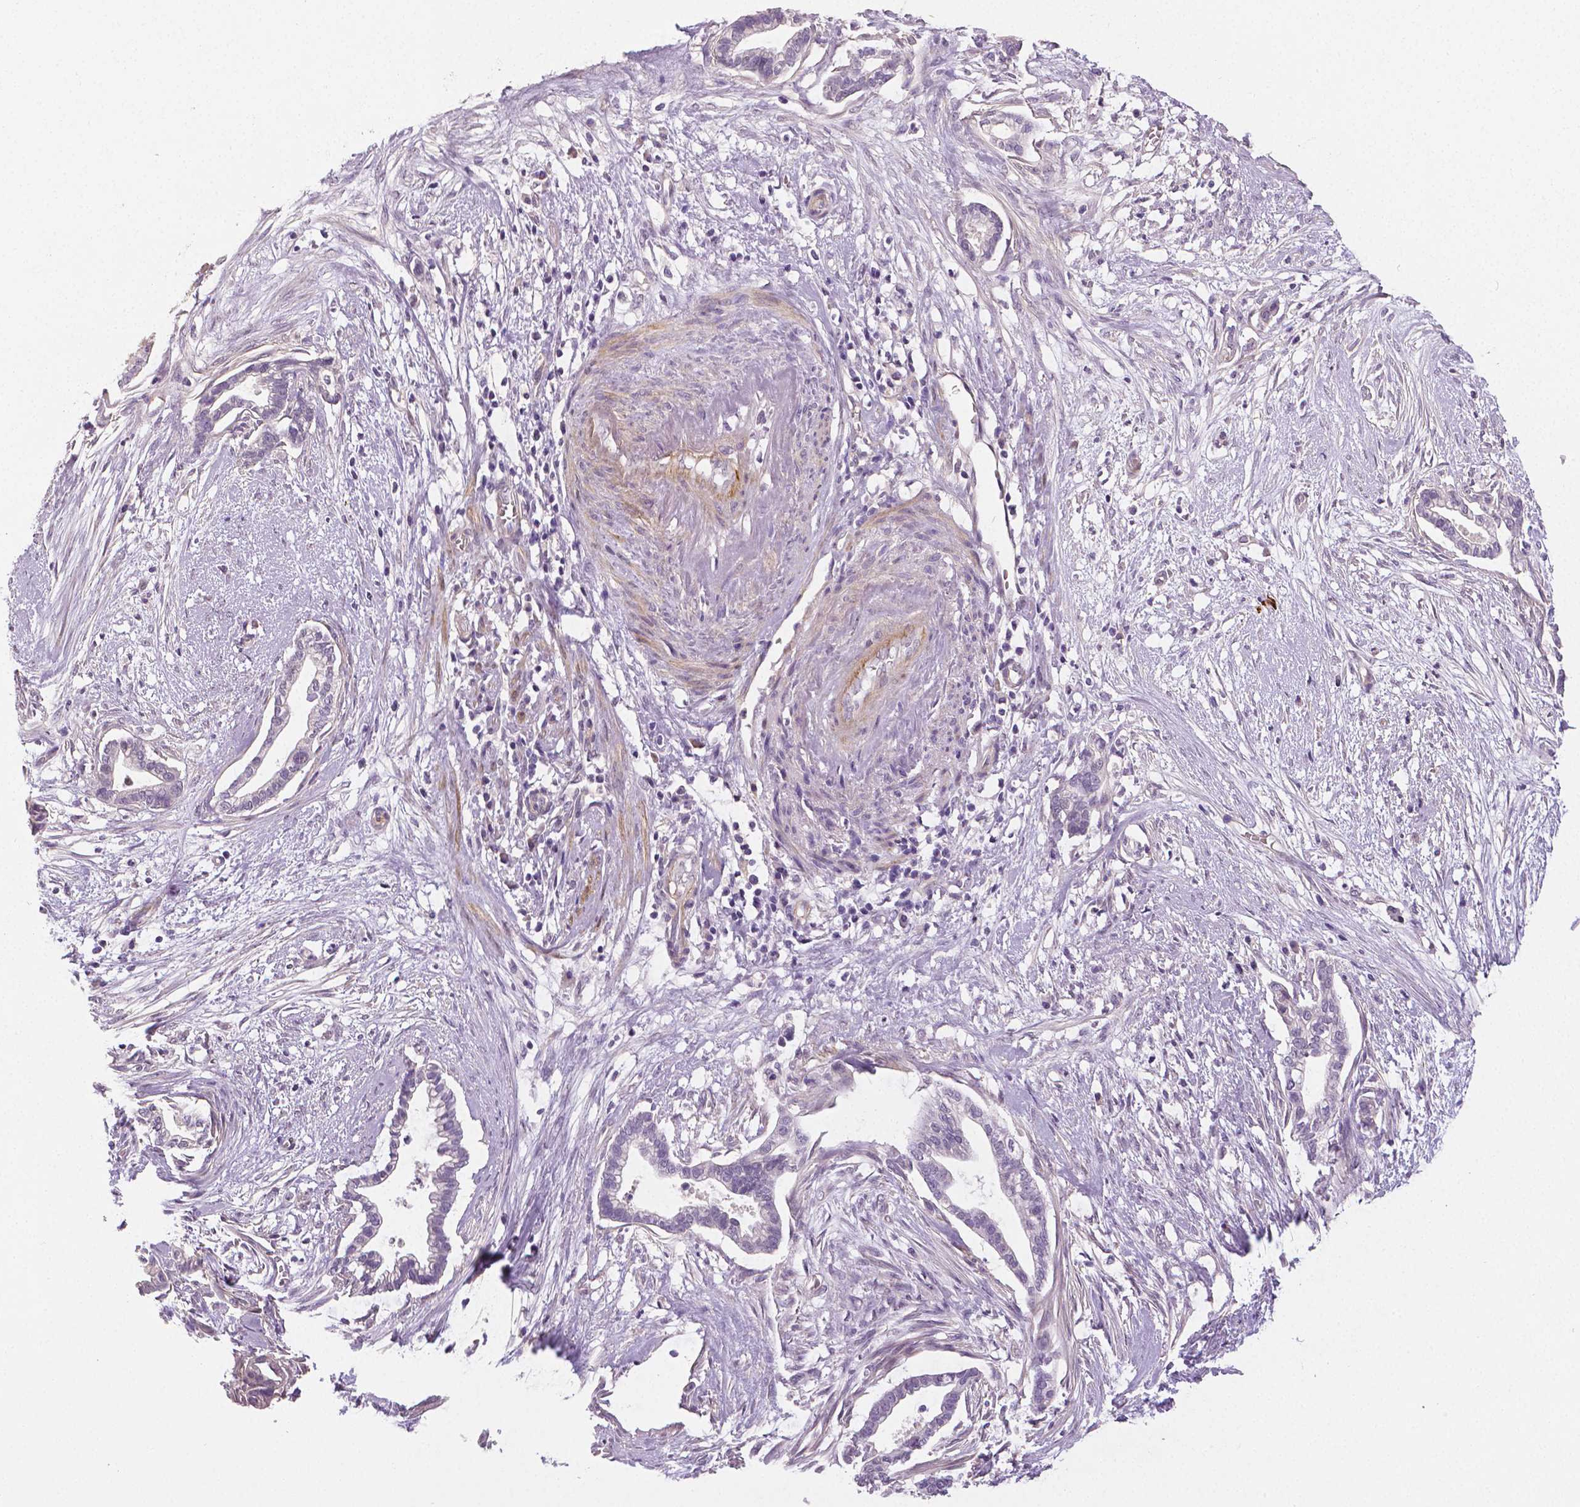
{"staining": {"intensity": "negative", "quantity": "none", "location": "none"}, "tissue": "cervical cancer", "cell_type": "Tumor cells", "image_type": "cancer", "snomed": [{"axis": "morphology", "description": "Adenocarcinoma, NOS"}, {"axis": "topography", "description": "Cervix"}], "caption": "A high-resolution micrograph shows IHC staining of cervical cancer, which shows no significant staining in tumor cells. (DAB (3,3'-diaminobenzidine) IHC visualized using brightfield microscopy, high magnification).", "gene": "FLT1", "patient": {"sex": "female", "age": 62}}